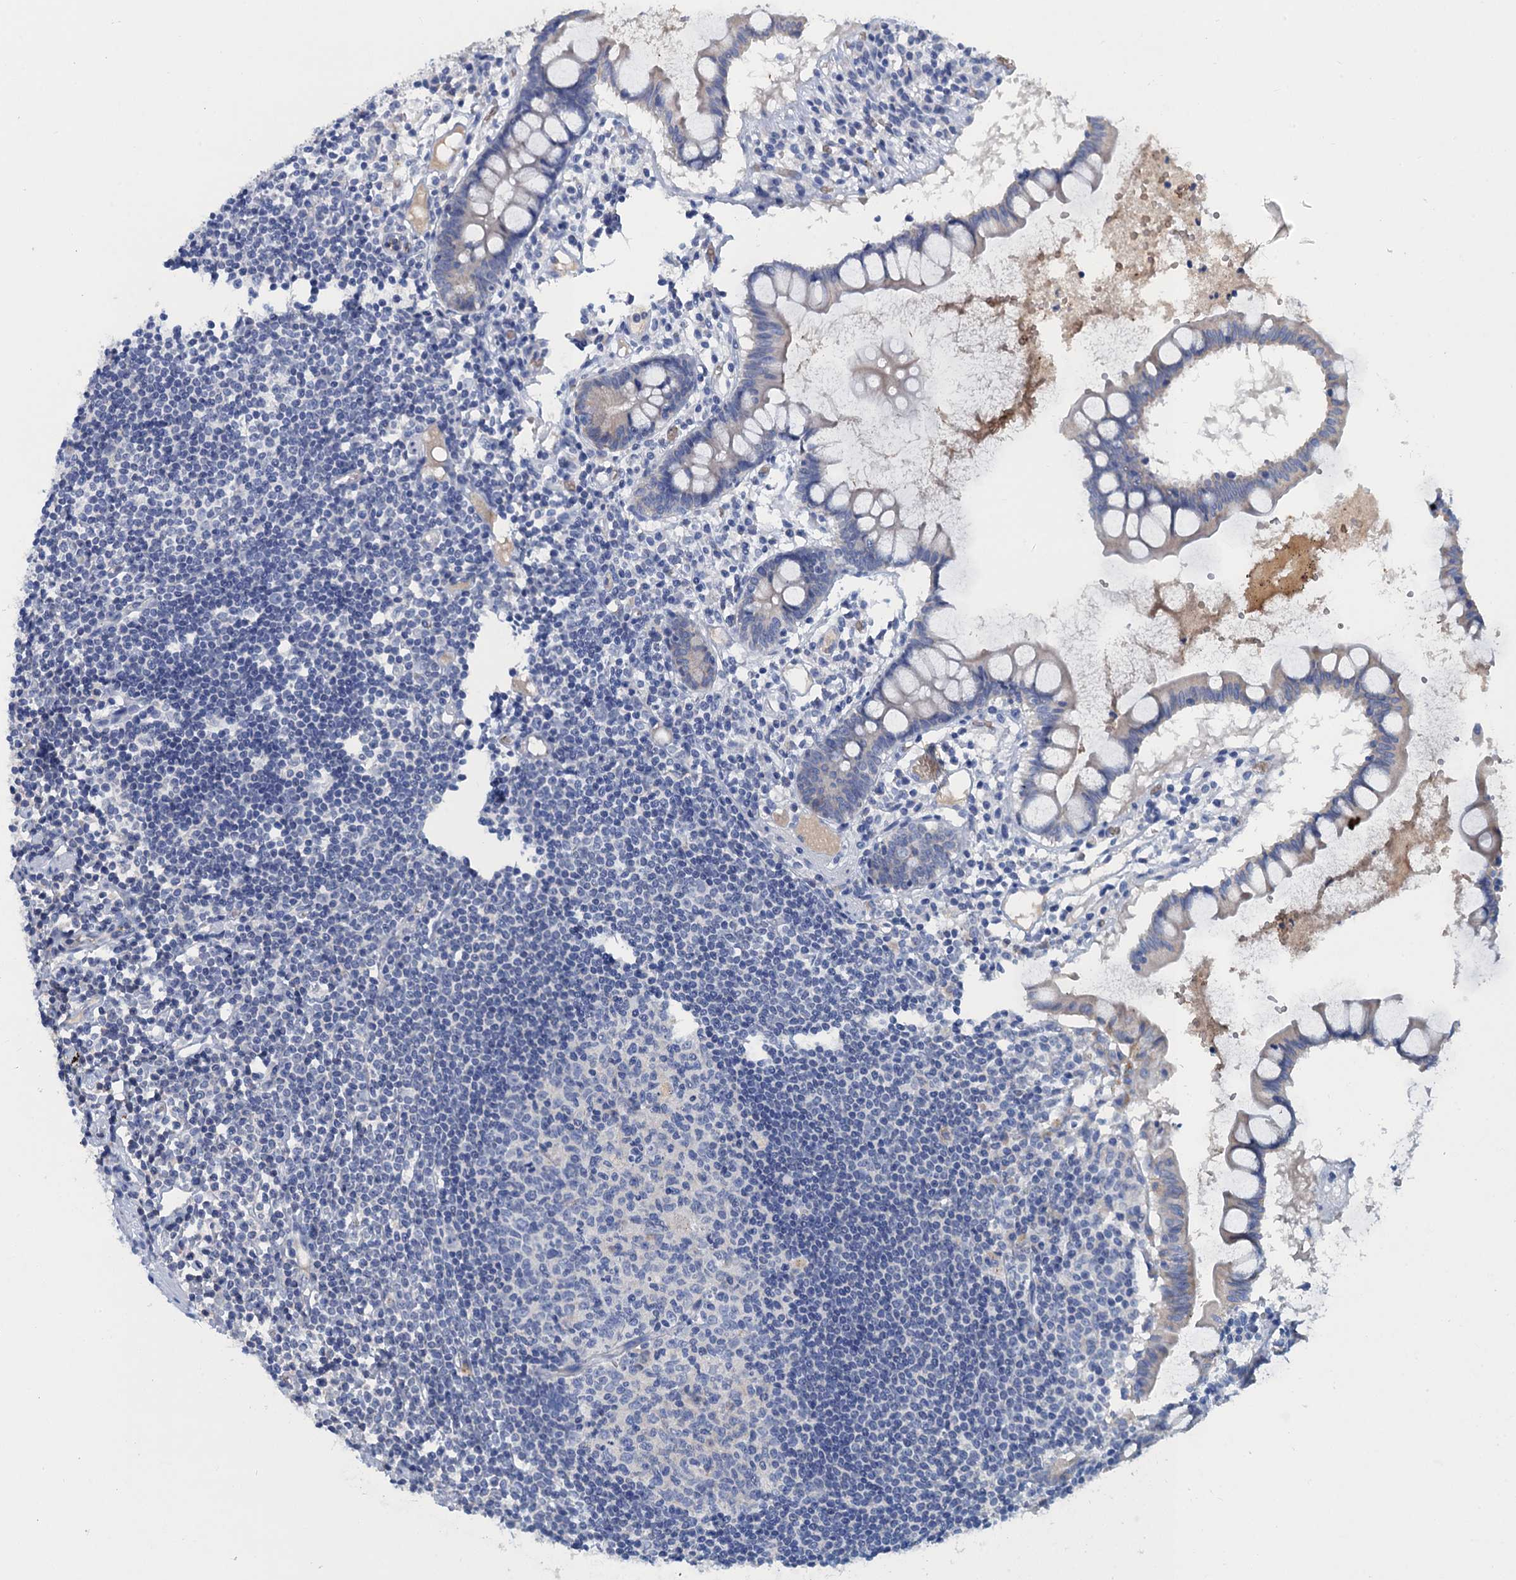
{"staining": {"intensity": "negative", "quantity": "none", "location": "none"}, "tissue": "colon", "cell_type": "Endothelial cells", "image_type": "normal", "snomed": [{"axis": "morphology", "description": "Normal tissue, NOS"}, {"axis": "morphology", "description": "Adenocarcinoma, NOS"}, {"axis": "topography", "description": "Colon"}], "caption": "Immunohistochemistry (IHC) image of normal human colon stained for a protein (brown), which displays no positivity in endothelial cells. (DAB immunohistochemistry (IHC), high magnification).", "gene": "MYADML2", "patient": {"sex": "female", "age": 55}}